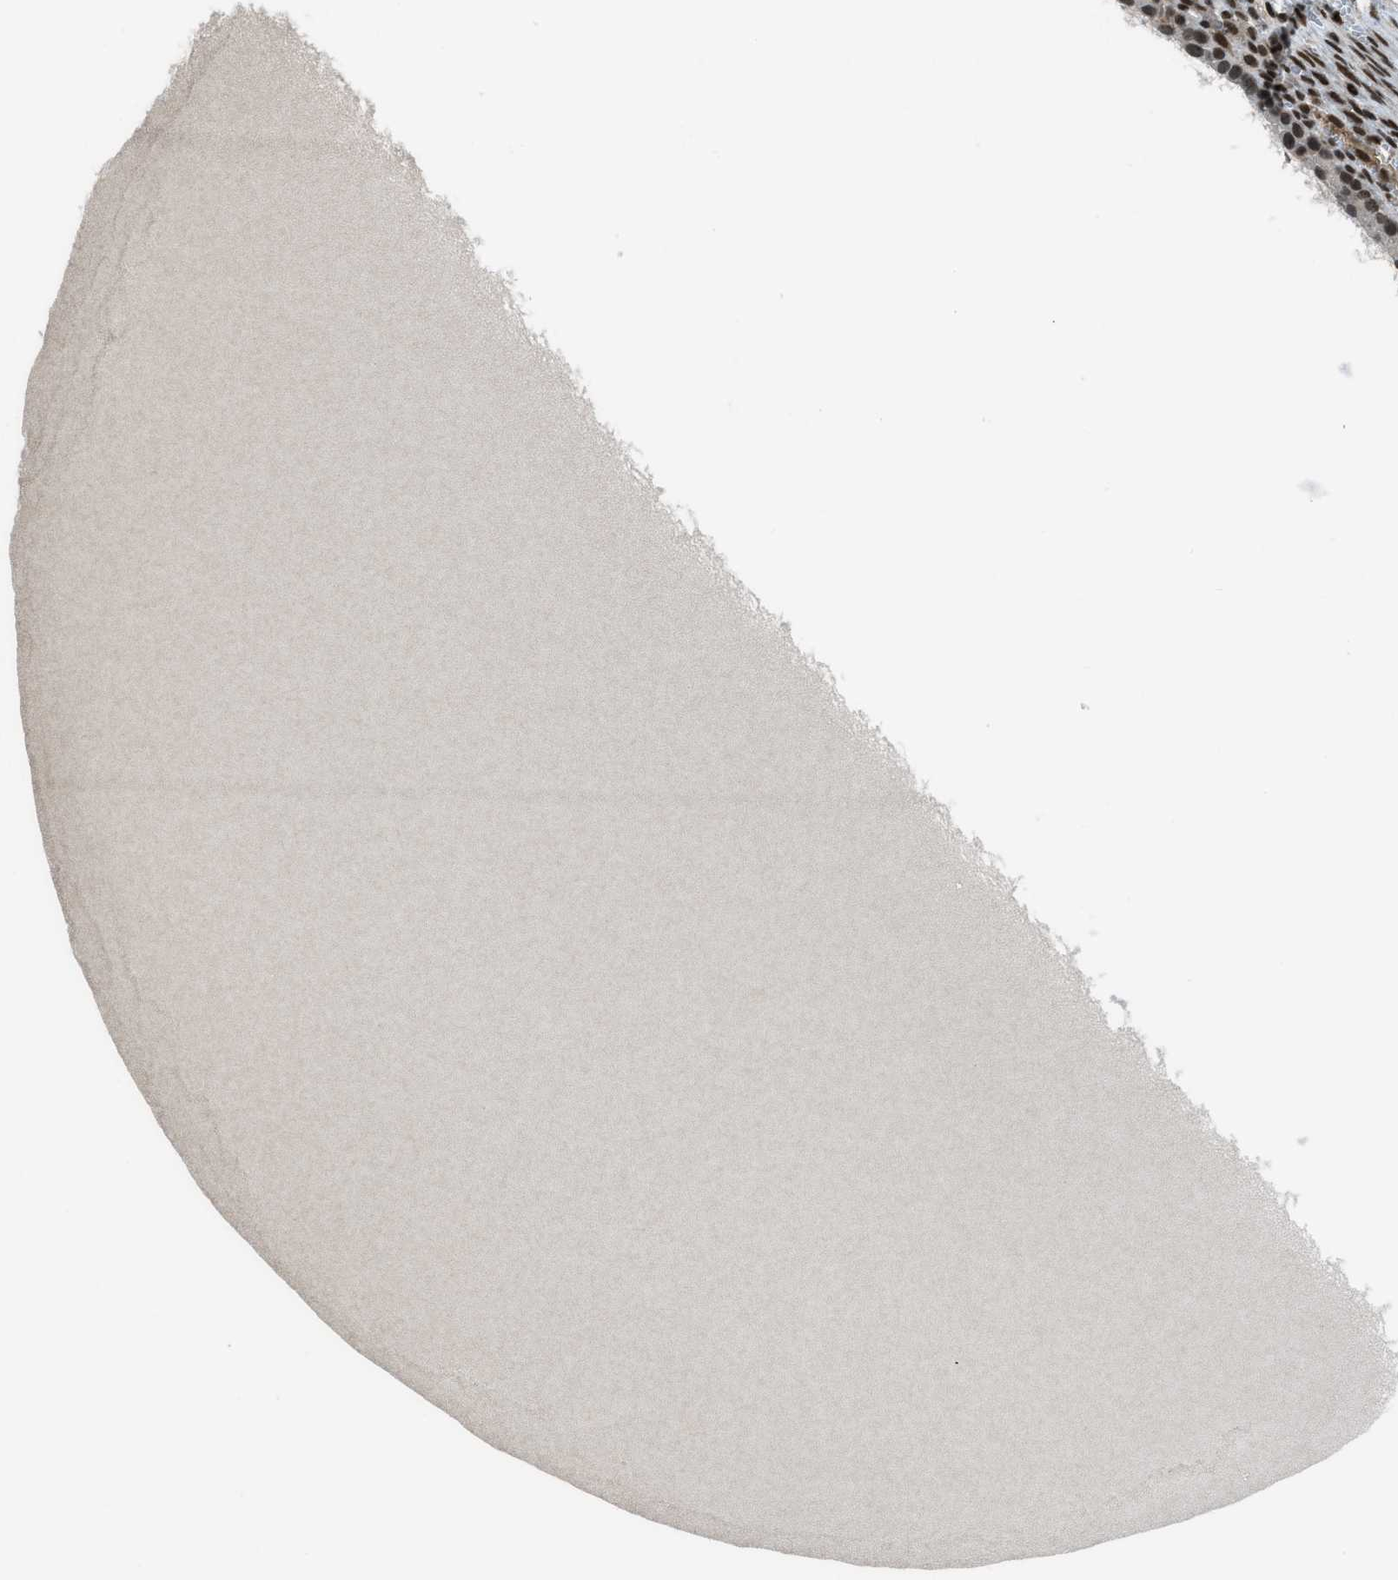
{"staining": {"intensity": "strong", "quantity": "<25%", "location": "cytoplasmic/membranous,nuclear"}, "tissue": "ovary", "cell_type": "Ovarian stroma cells", "image_type": "normal", "snomed": [{"axis": "morphology", "description": "Normal tissue, NOS"}, {"axis": "topography", "description": "Ovary"}], "caption": "This is an image of IHC staining of normal ovary, which shows strong staining in the cytoplasmic/membranous,nuclear of ovarian stroma cells.", "gene": "GATAD2B", "patient": {"sex": "female", "age": 33}}